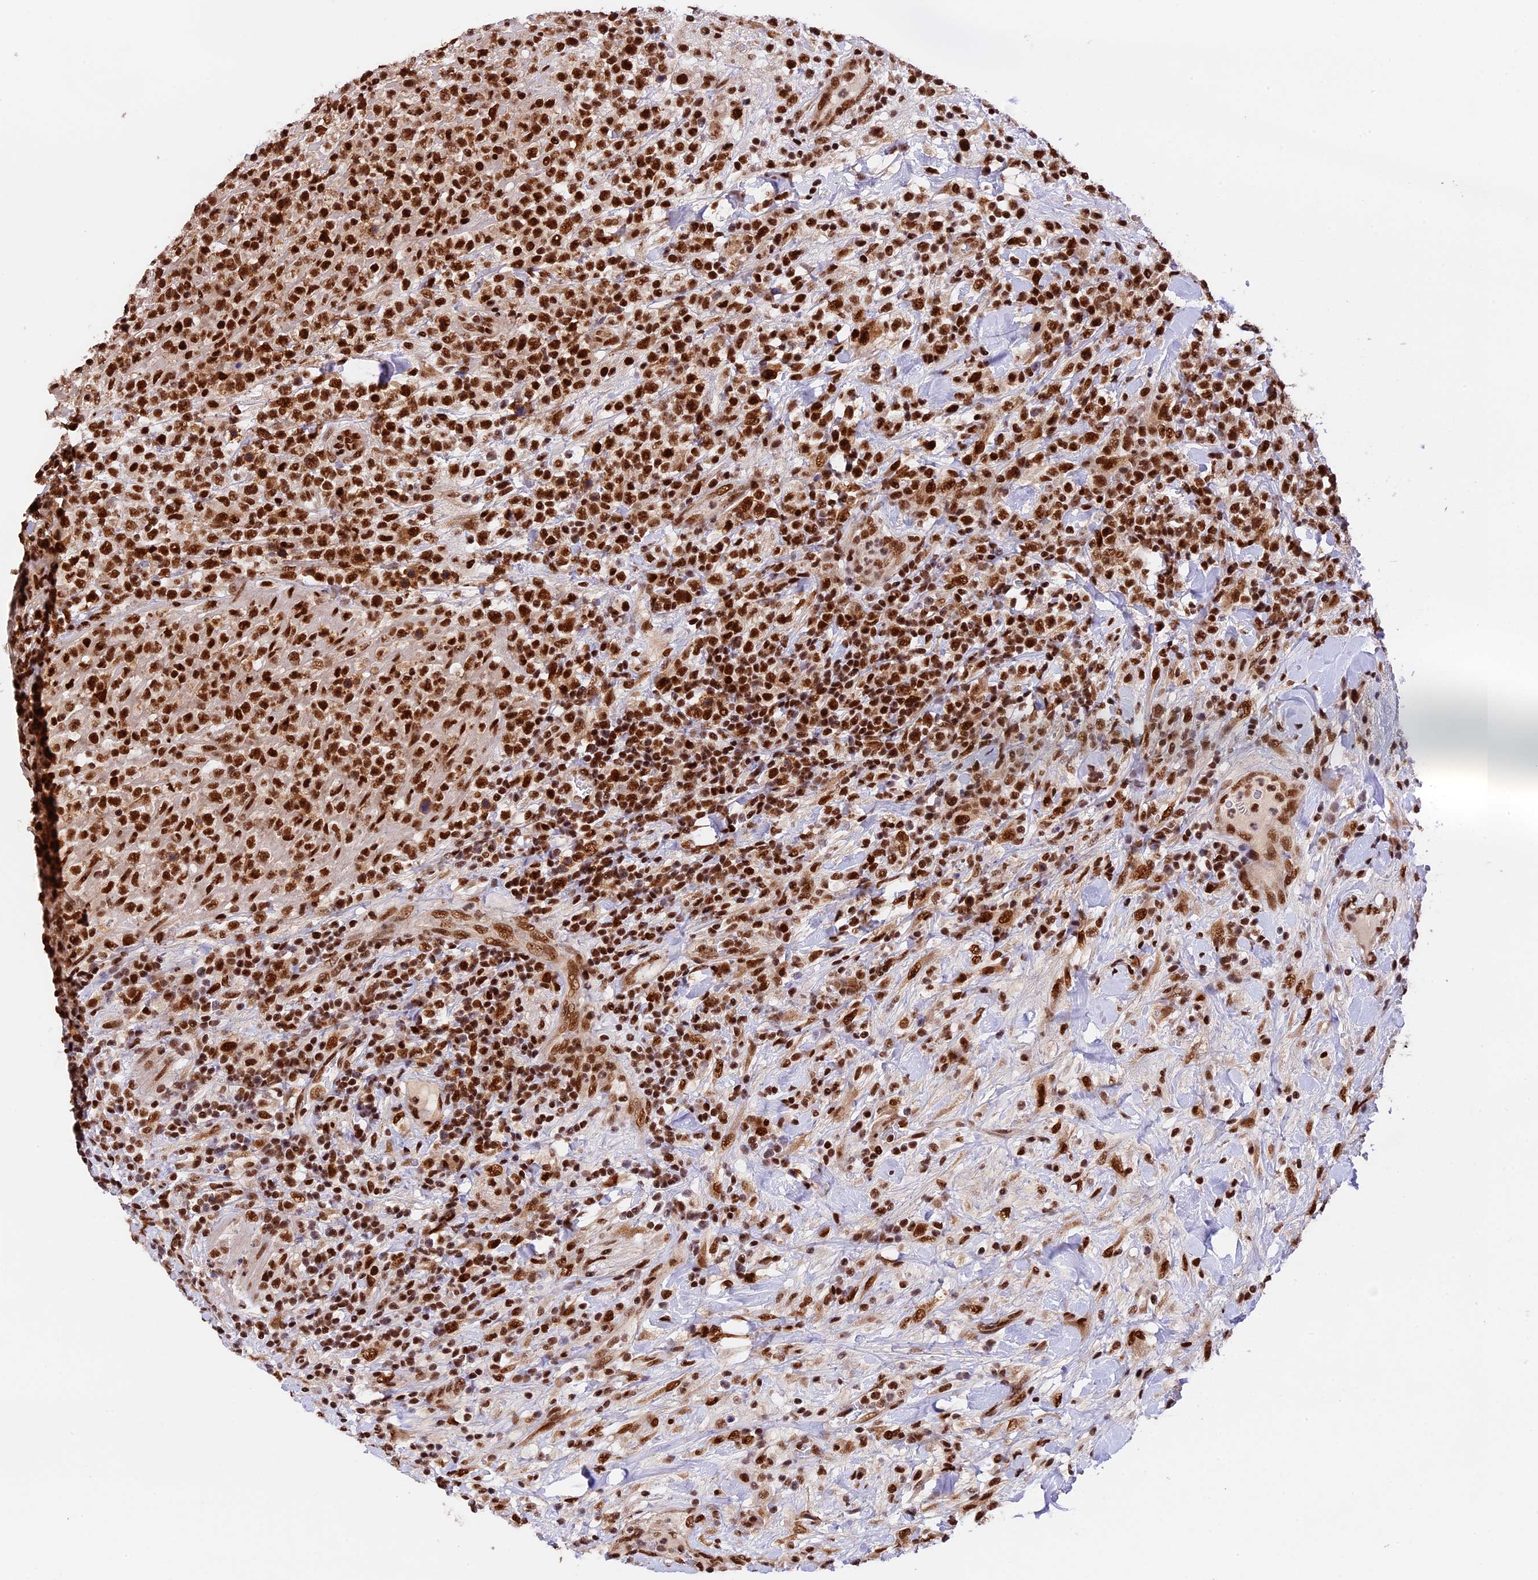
{"staining": {"intensity": "strong", "quantity": ">75%", "location": "nuclear"}, "tissue": "lymphoma", "cell_type": "Tumor cells", "image_type": "cancer", "snomed": [{"axis": "morphology", "description": "Malignant lymphoma, non-Hodgkin's type, High grade"}, {"axis": "topography", "description": "Colon"}], "caption": "A brown stain labels strong nuclear positivity of a protein in human malignant lymphoma, non-Hodgkin's type (high-grade) tumor cells. The staining was performed using DAB to visualize the protein expression in brown, while the nuclei were stained in blue with hematoxylin (Magnification: 20x).", "gene": "RAMAC", "patient": {"sex": "female", "age": 53}}